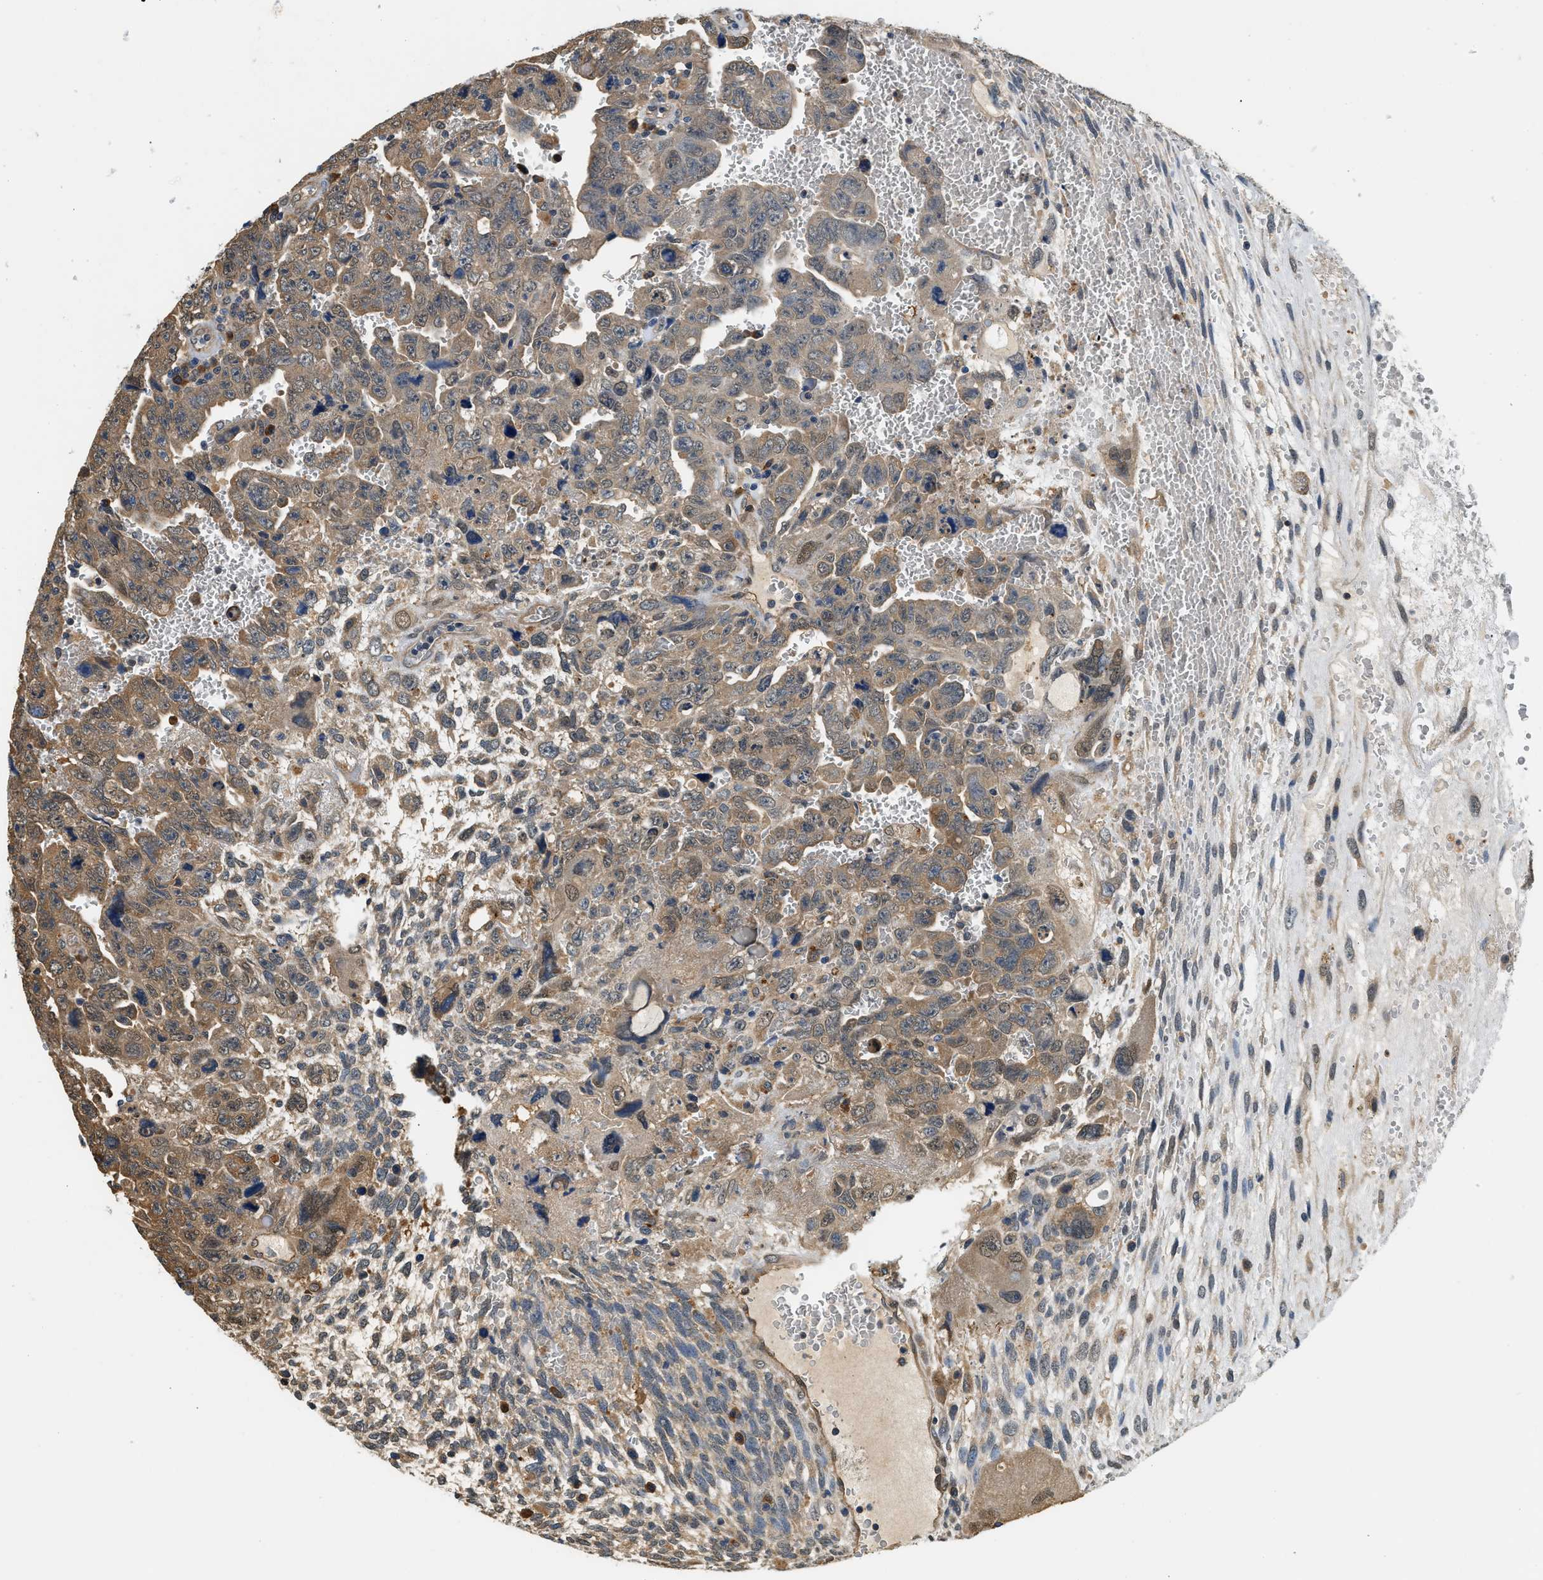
{"staining": {"intensity": "moderate", "quantity": ">75%", "location": "cytoplasmic/membranous"}, "tissue": "testis cancer", "cell_type": "Tumor cells", "image_type": "cancer", "snomed": [{"axis": "morphology", "description": "Carcinoma, Embryonal, NOS"}, {"axis": "topography", "description": "Testis"}], "caption": "IHC staining of testis embryonal carcinoma, which exhibits medium levels of moderate cytoplasmic/membranous positivity in approximately >75% of tumor cells indicating moderate cytoplasmic/membranous protein staining. The staining was performed using DAB (3,3'-diaminobenzidine) (brown) for protein detection and nuclei were counterstained in hematoxylin (blue).", "gene": "BCL7C", "patient": {"sex": "male", "age": 28}}